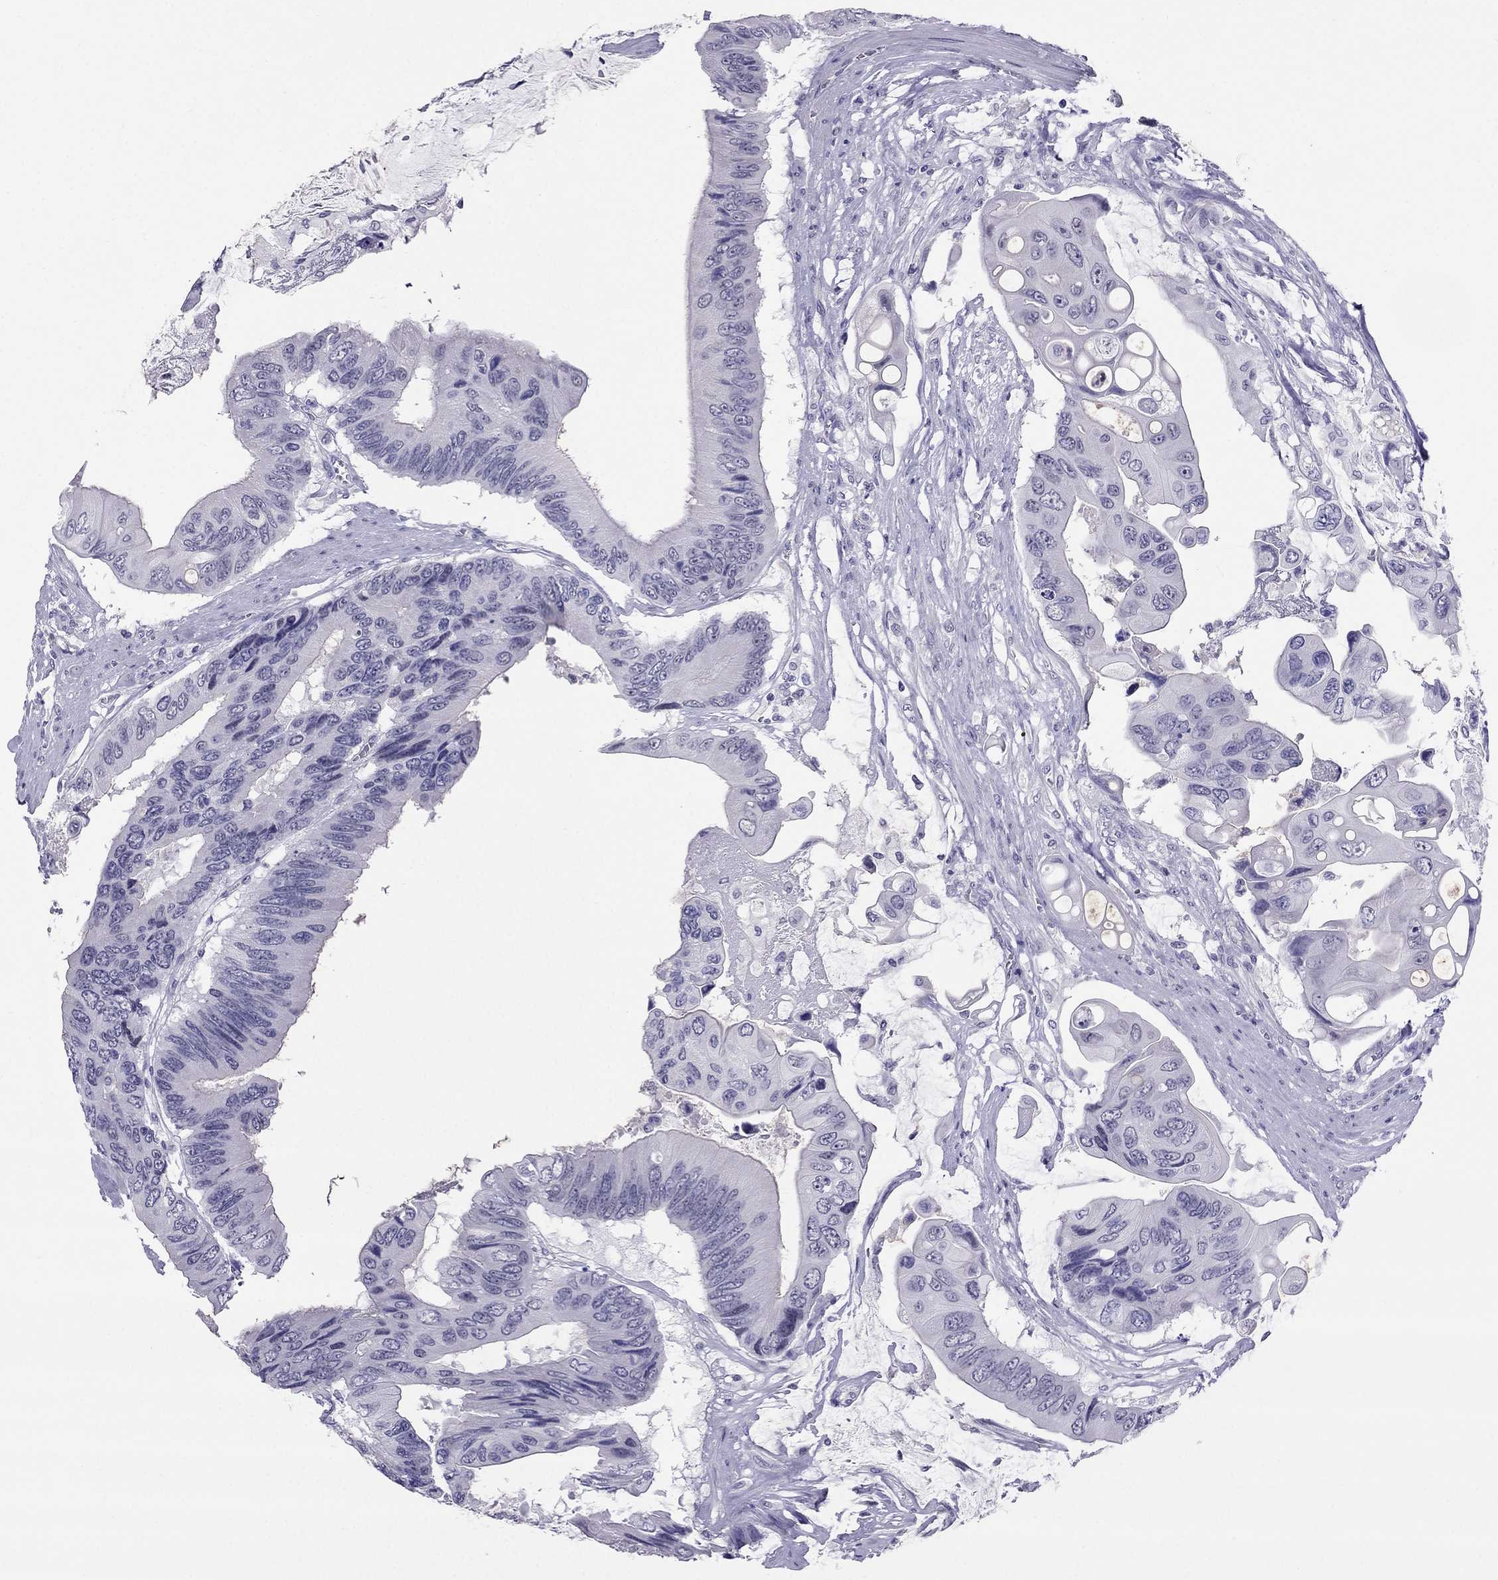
{"staining": {"intensity": "negative", "quantity": "none", "location": "none"}, "tissue": "colorectal cancer", "cell_type": "Tumor cells", "image_type": "cancer", "snomed": [{"axis": "morphology", "description": "Adenocarcinoma, NOS"}, {"axis": "topography", "description": "Rectum"}], "caption": "DAB (3,3'-diaminobenzidine) immunohistochemical staining of human colorectal adenocarcinoma displays no significant expression in tumor cells.", "gene": "CROCC2", "patient": {"sex": "male", "age": 63}}